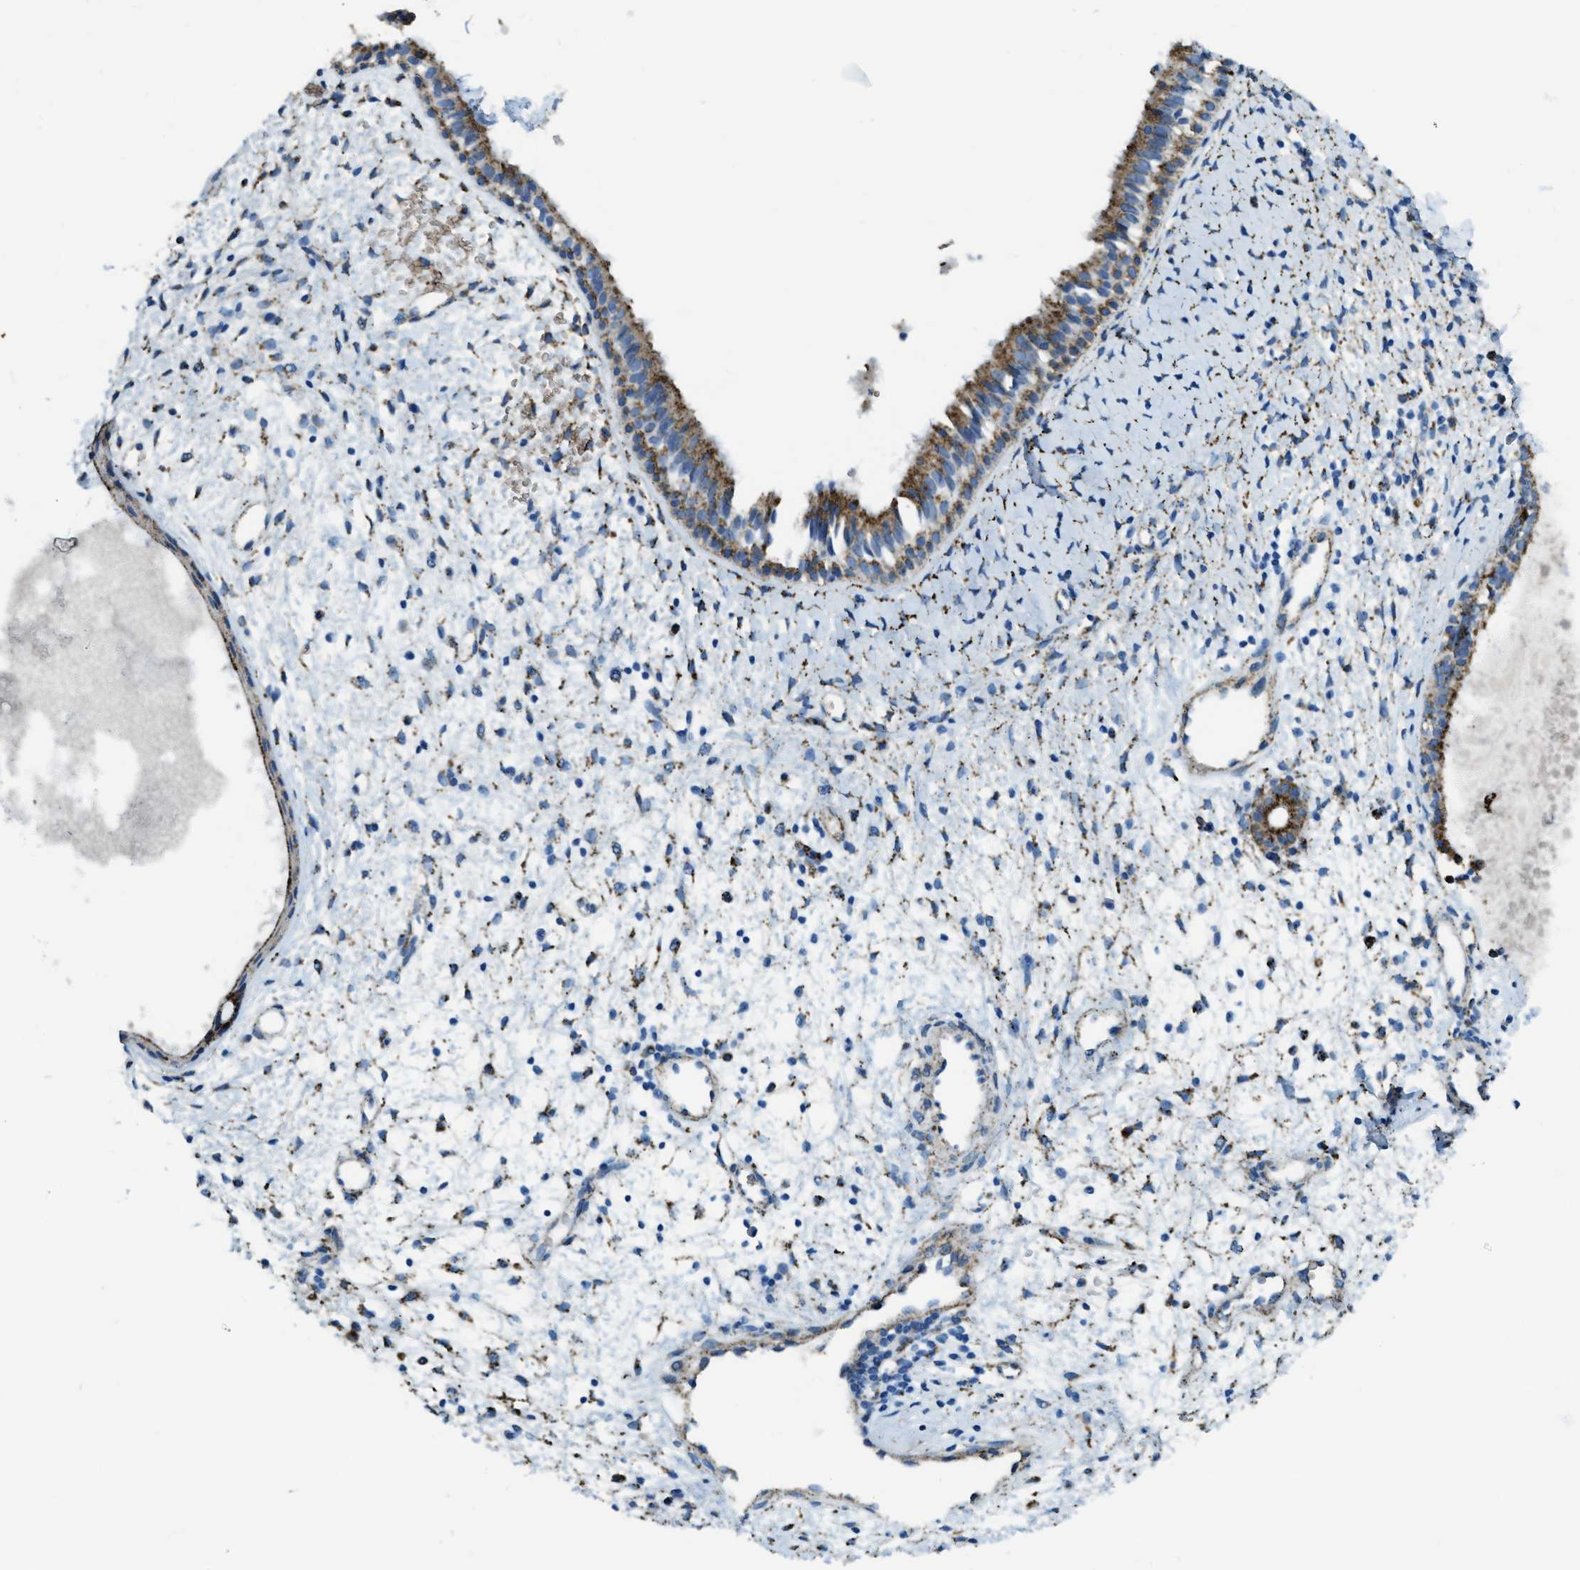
{"staining": {"intensity": "moderate", "quantity": ">75%", "location": "cytoplasmic/membranous"}, "tissue": "nasopharynx", "cell_type": "Respiratory epithelial cells", "image_type": "normal", "snomed": [{"axis": "morphology", "description": "Normal tissue, NOS"}, {"axis": "topography", "description": "Nasopharynx"}], "caption": "This histopathology image reveals immunohistochemistry staining of unremarkable nasopharynx, with medium moderate cytoplasmic/membranous positivity in approximately >75% of respiratory epithelial cells.", "gene": "SCARB2", "patient": {"sex": "male", "age": 22}}